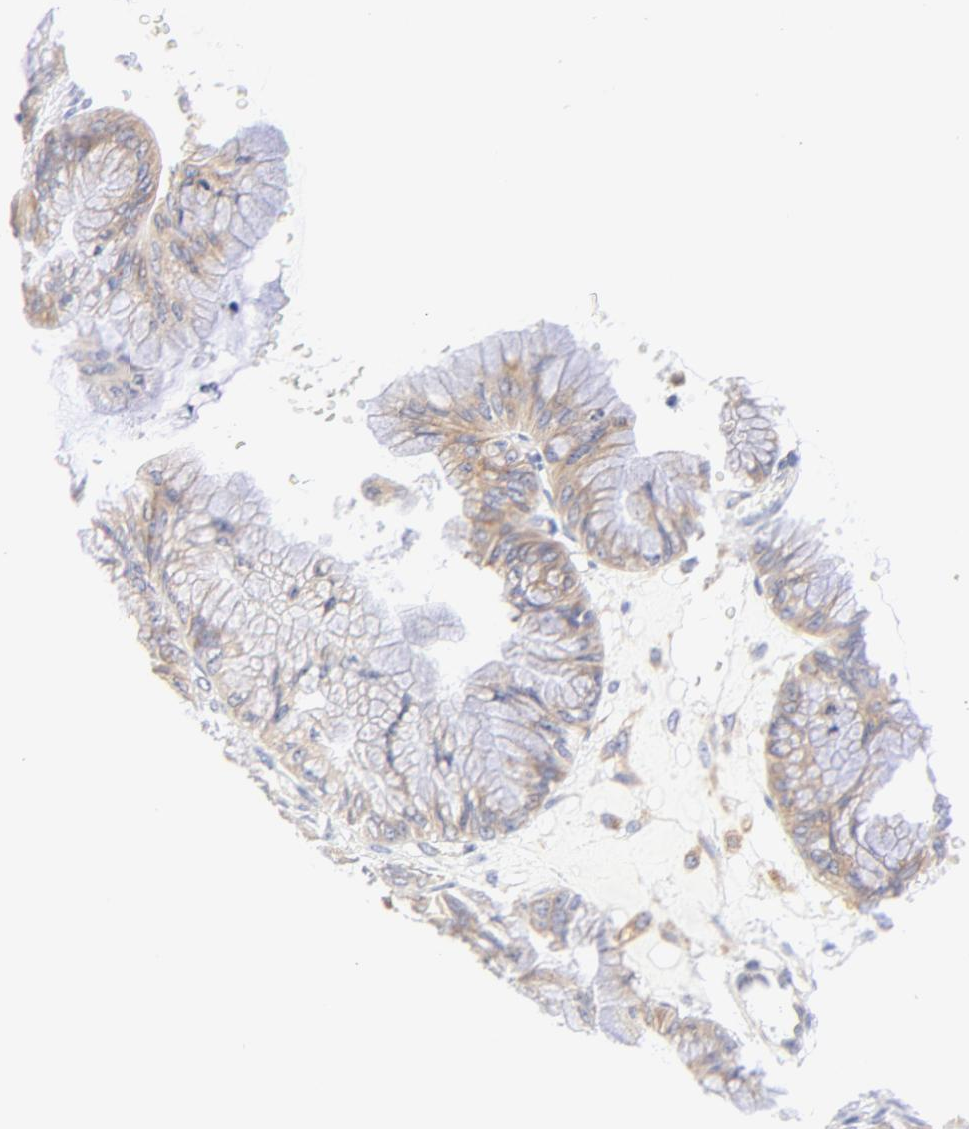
{"staining": {"intensity": "moderate", "quantity": ">75%", "location": "cytoplasmic/membranous"}, "tissue": "ovarian cancer", "cell_type": "Tumor cells", "image_type": "cancer", "snomed": [{"axis": "morphology", "description": "Cystadenocarcinoma, mucinous, NOS"}, {"axis": "topography", "description": "Ovary"}], "caption": "Immunohistochemistry (IHC) micrograph of mucinous cystadenocarcinoma (ovarian) stained for a protein (brown), which exhibits medium levels of moderate cytoplasmic/membranous expression in about >75% of tumor cells.", "gene": "MOSPD2", "patient": {"sex": "female", "age": 63}}